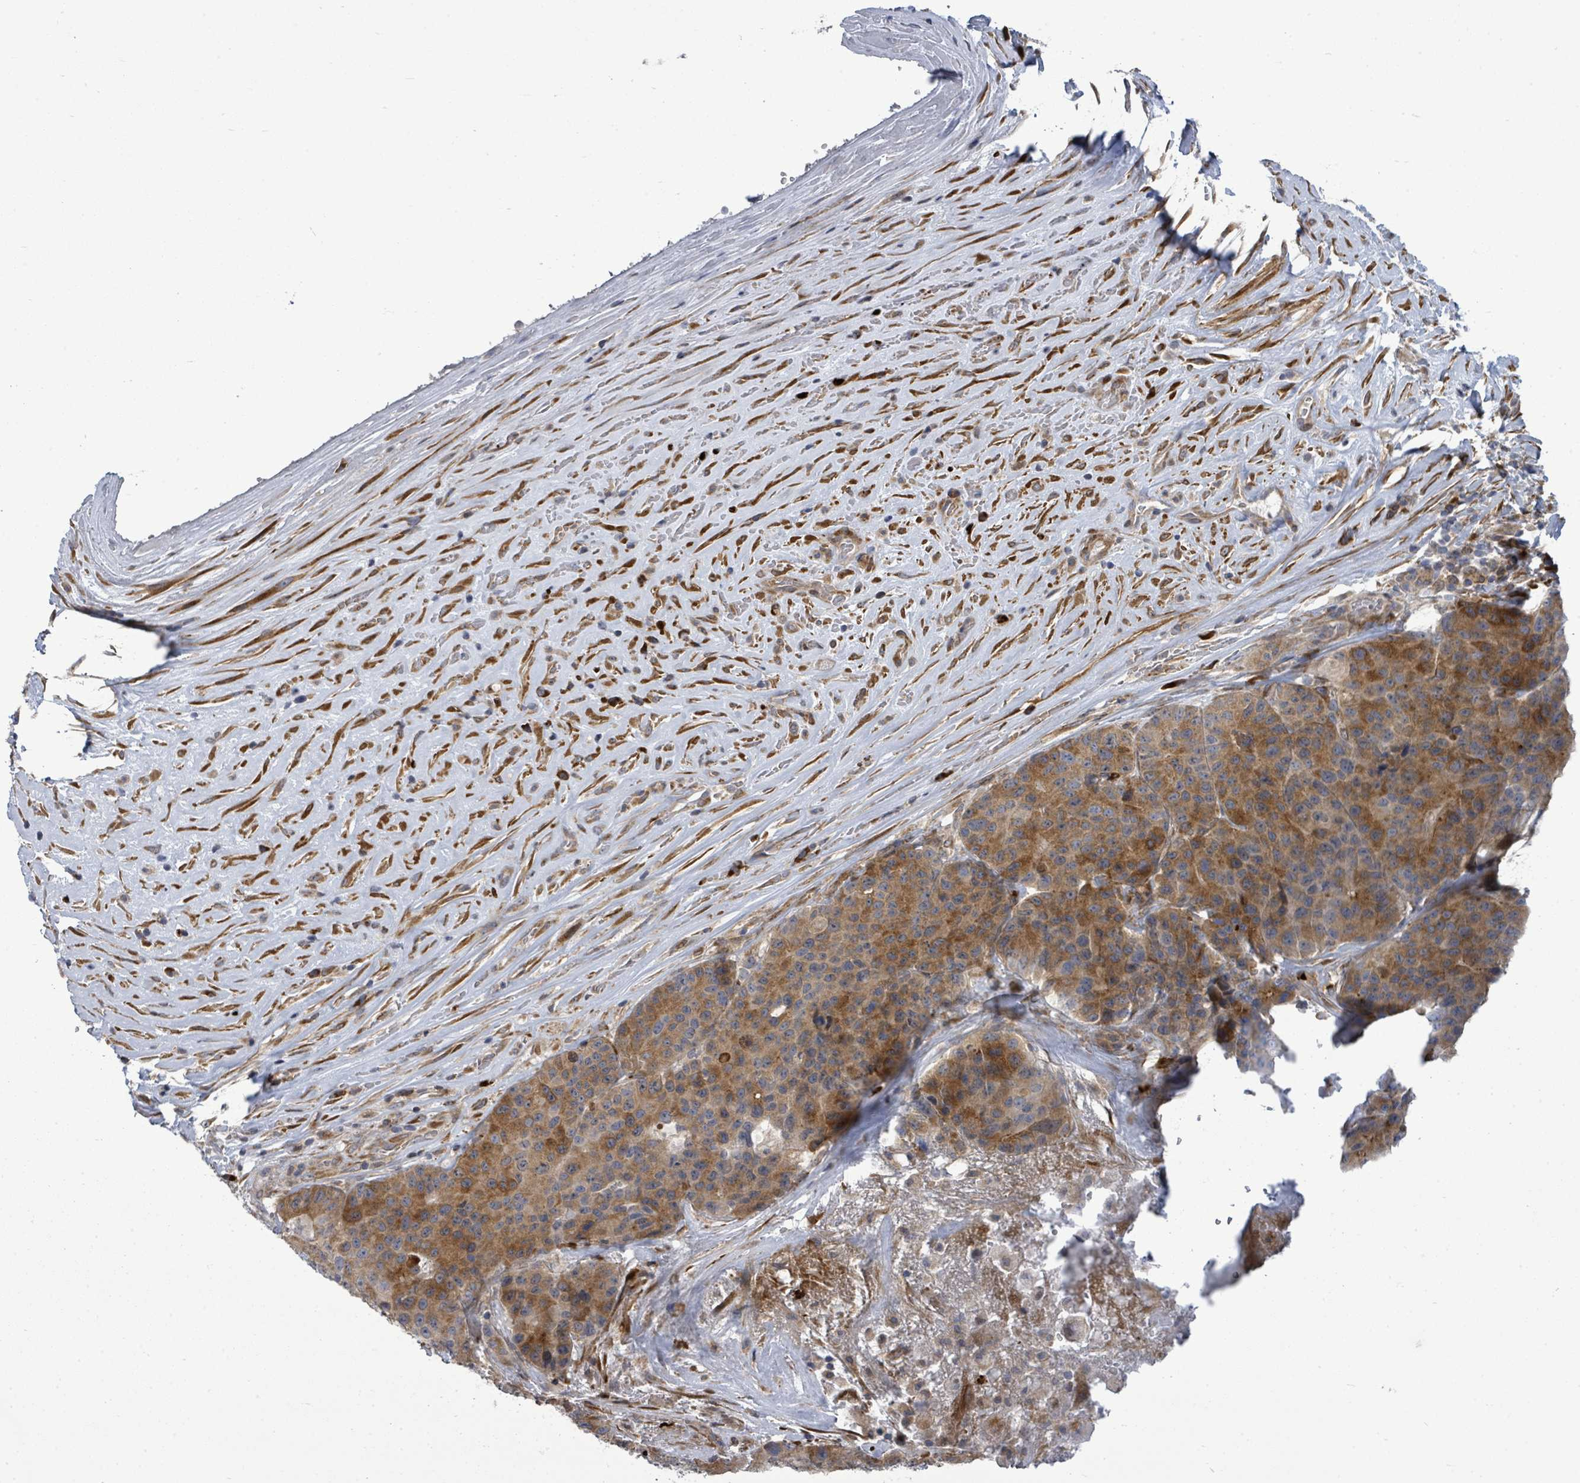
{"staining": {"intensity": "moderate", "quantity": ">75%", "location": "cytoplasmic/membranous"}, "tissue": "stomach cancer", "cell_type": "Tumor cells", "image_type": "cancer", "snomed": [{"axis": "morphology", "description": "Adenocarcinoma, NOS"}, {"axis": "topography", "description": "Stomach"}], "caption": "High-power microscopy captured an immunohistochemistry histopathology image of stomach cancer, revealing moderate cytoplasmic/membranous expression in approximately >75% of tumor cells. (Stains: DAB (3,3'-diaminobenzidine) in brown, nuclei in blue, Microscopy: brightfield microscopy at high magnification).", "gene": "SAR1A", "patient": {"sex": "male", "age": 71}}